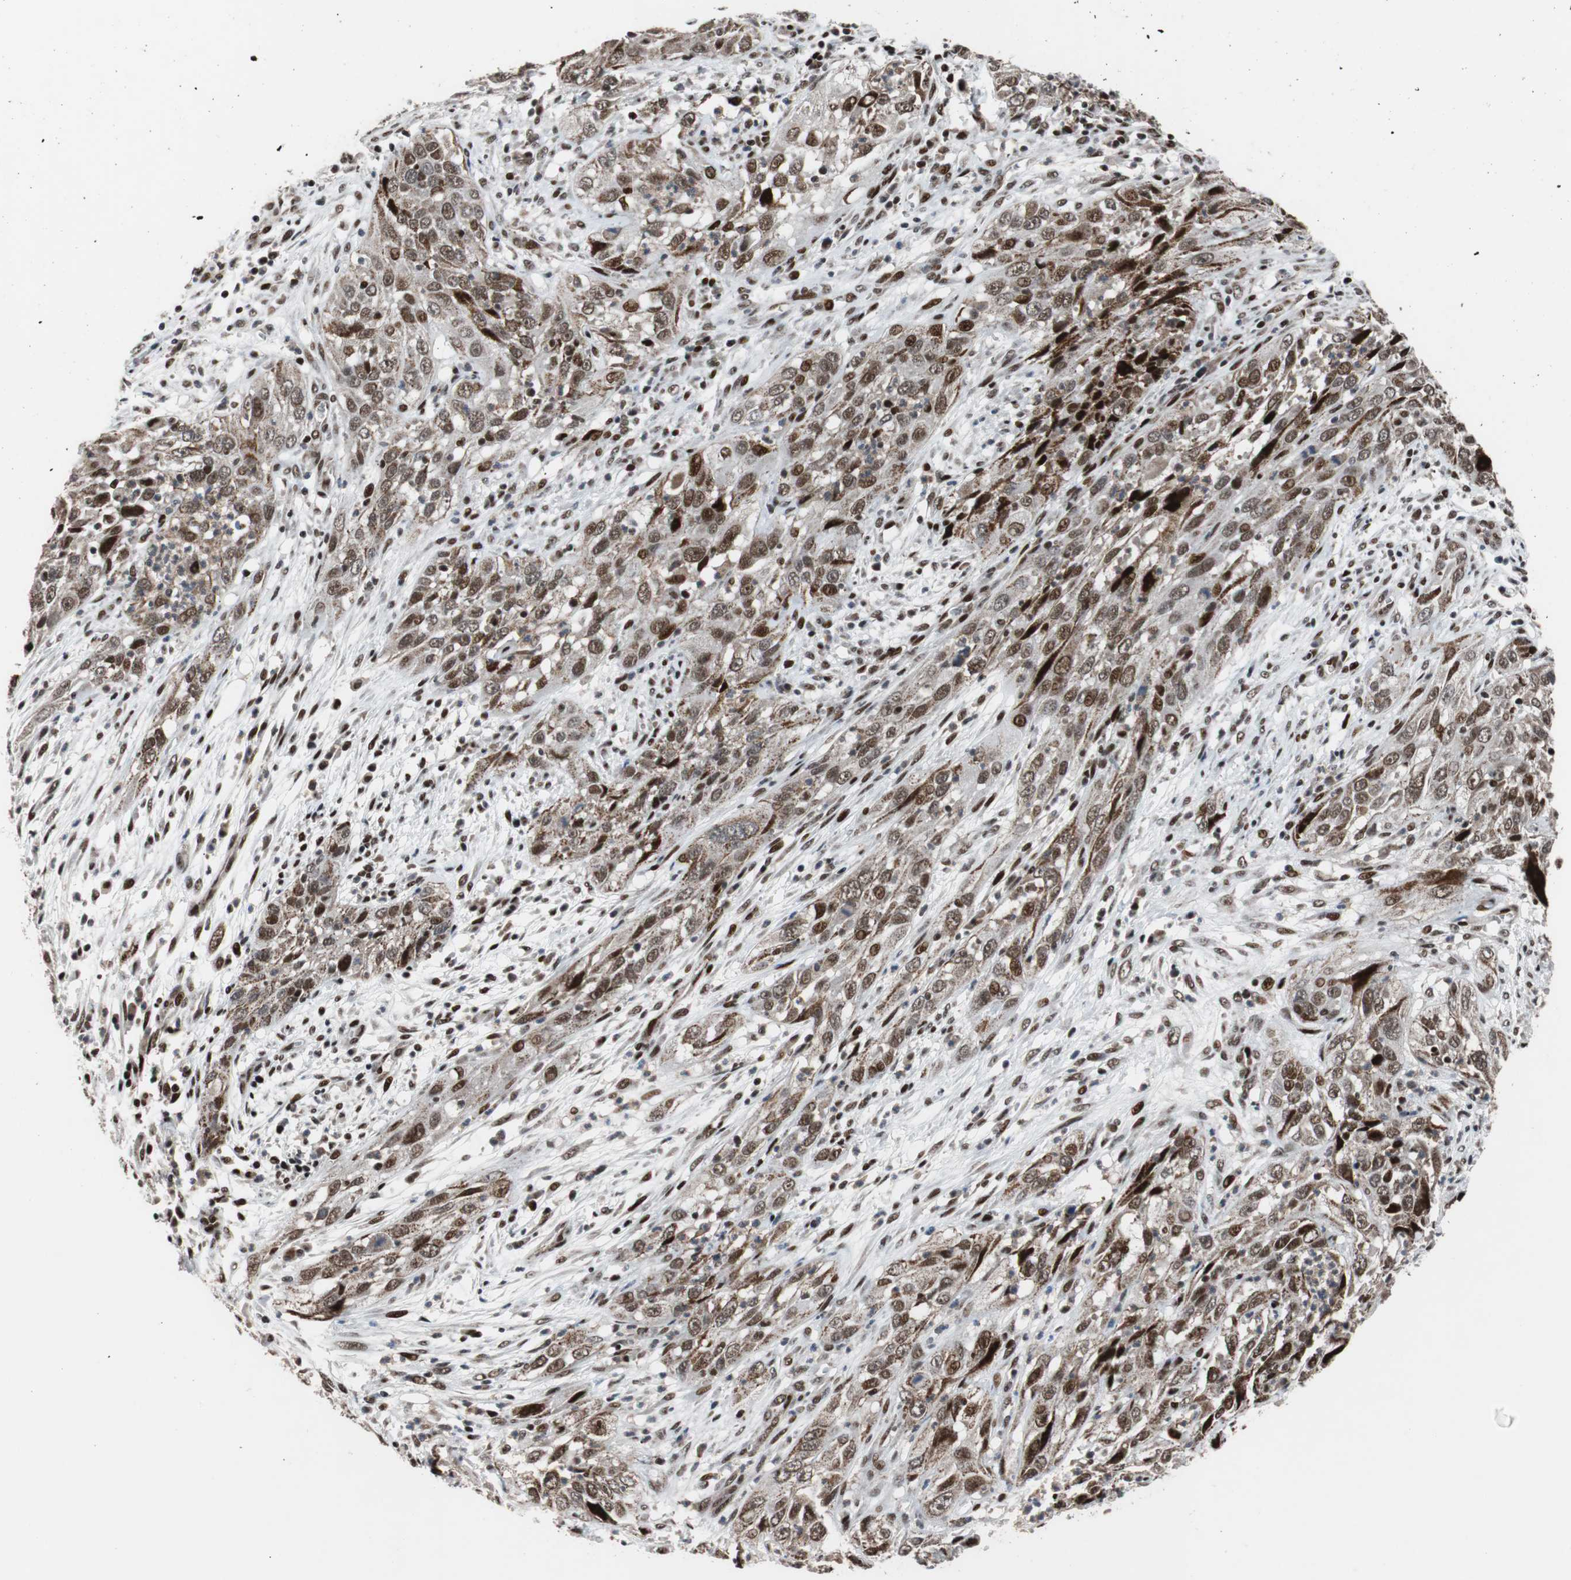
{"staining": {"intensity": "strong", "quantity": ">75%", "location": "nuclear"}, "tissue": "cervical cancer", "cell_type": "Tumor cells", "image_type": "cancer", "snomed": [{"axis": "morphology", "description": "Squamous cell carcinoma, NOS"}, {"axis": "topography", "description": "Cervix"}], "caption": "High-power microscopy captured an IHC micrograph of cervical cancer (squamous cell carcinoma), revealing strong nuclear expression in approximately >75% of tumor cells.", "gene": "NBL1", "patient": {"sex": "female", "age": 32}}